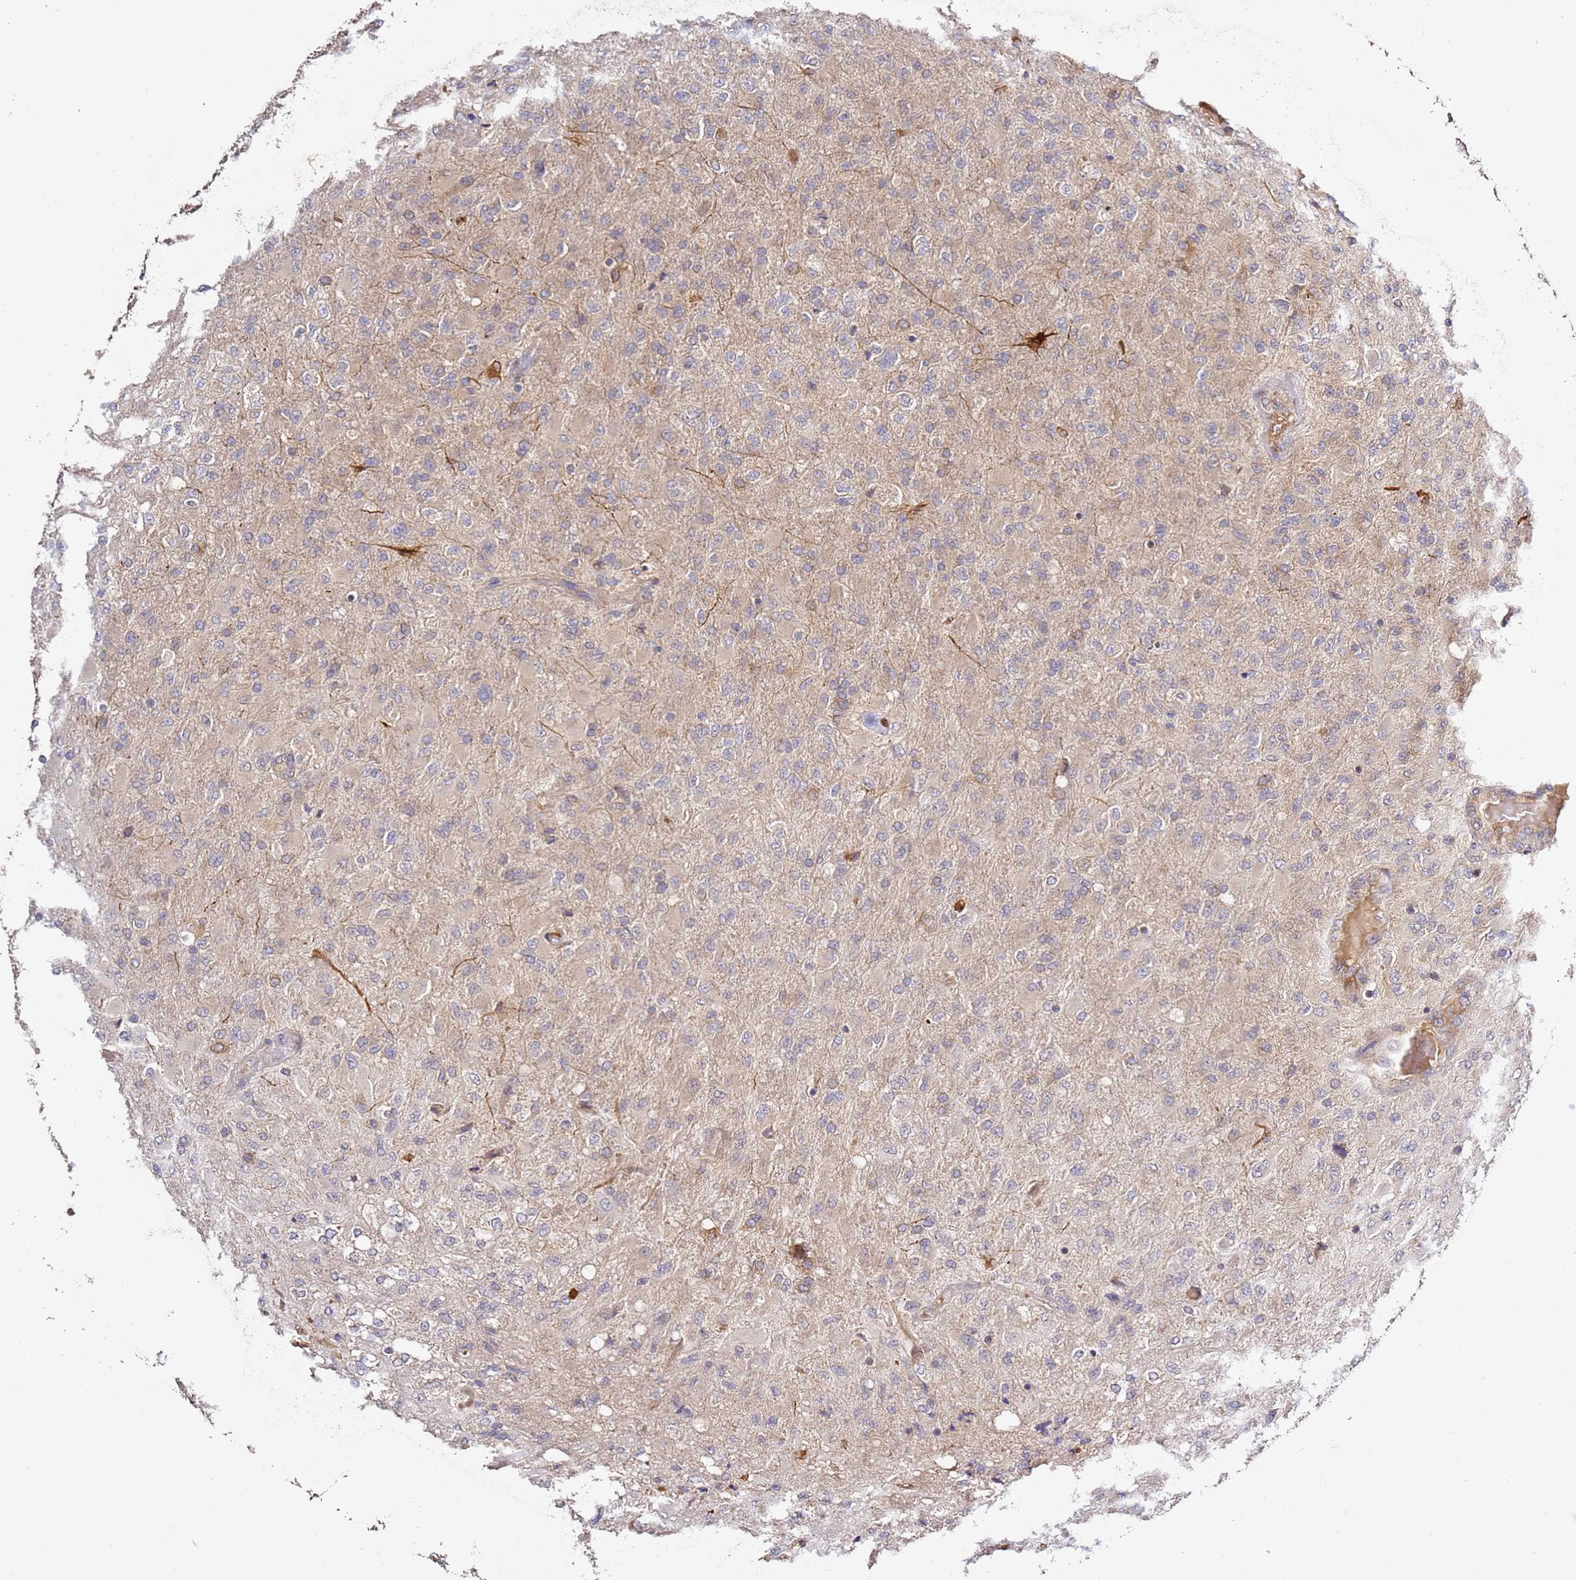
{"staining": {"intensity": "negative", "quantity": "none", "location": "none"}, "tissue": "glioma", "cell_type": "Tumor cells", "image_type": "cancer", "snomed": [{"axis": "morphology", "description": "Glioma, malignant, Low grade"}, {"axis": "topography", "description": "Brain"}], "caption": "DAB immunohistochemical staining of low-grade glioma (malignant) demonstrates no significant expression in tumor cells.", "gene": "OSBPL2", "patient": {"sex": "male", "age": 65}}